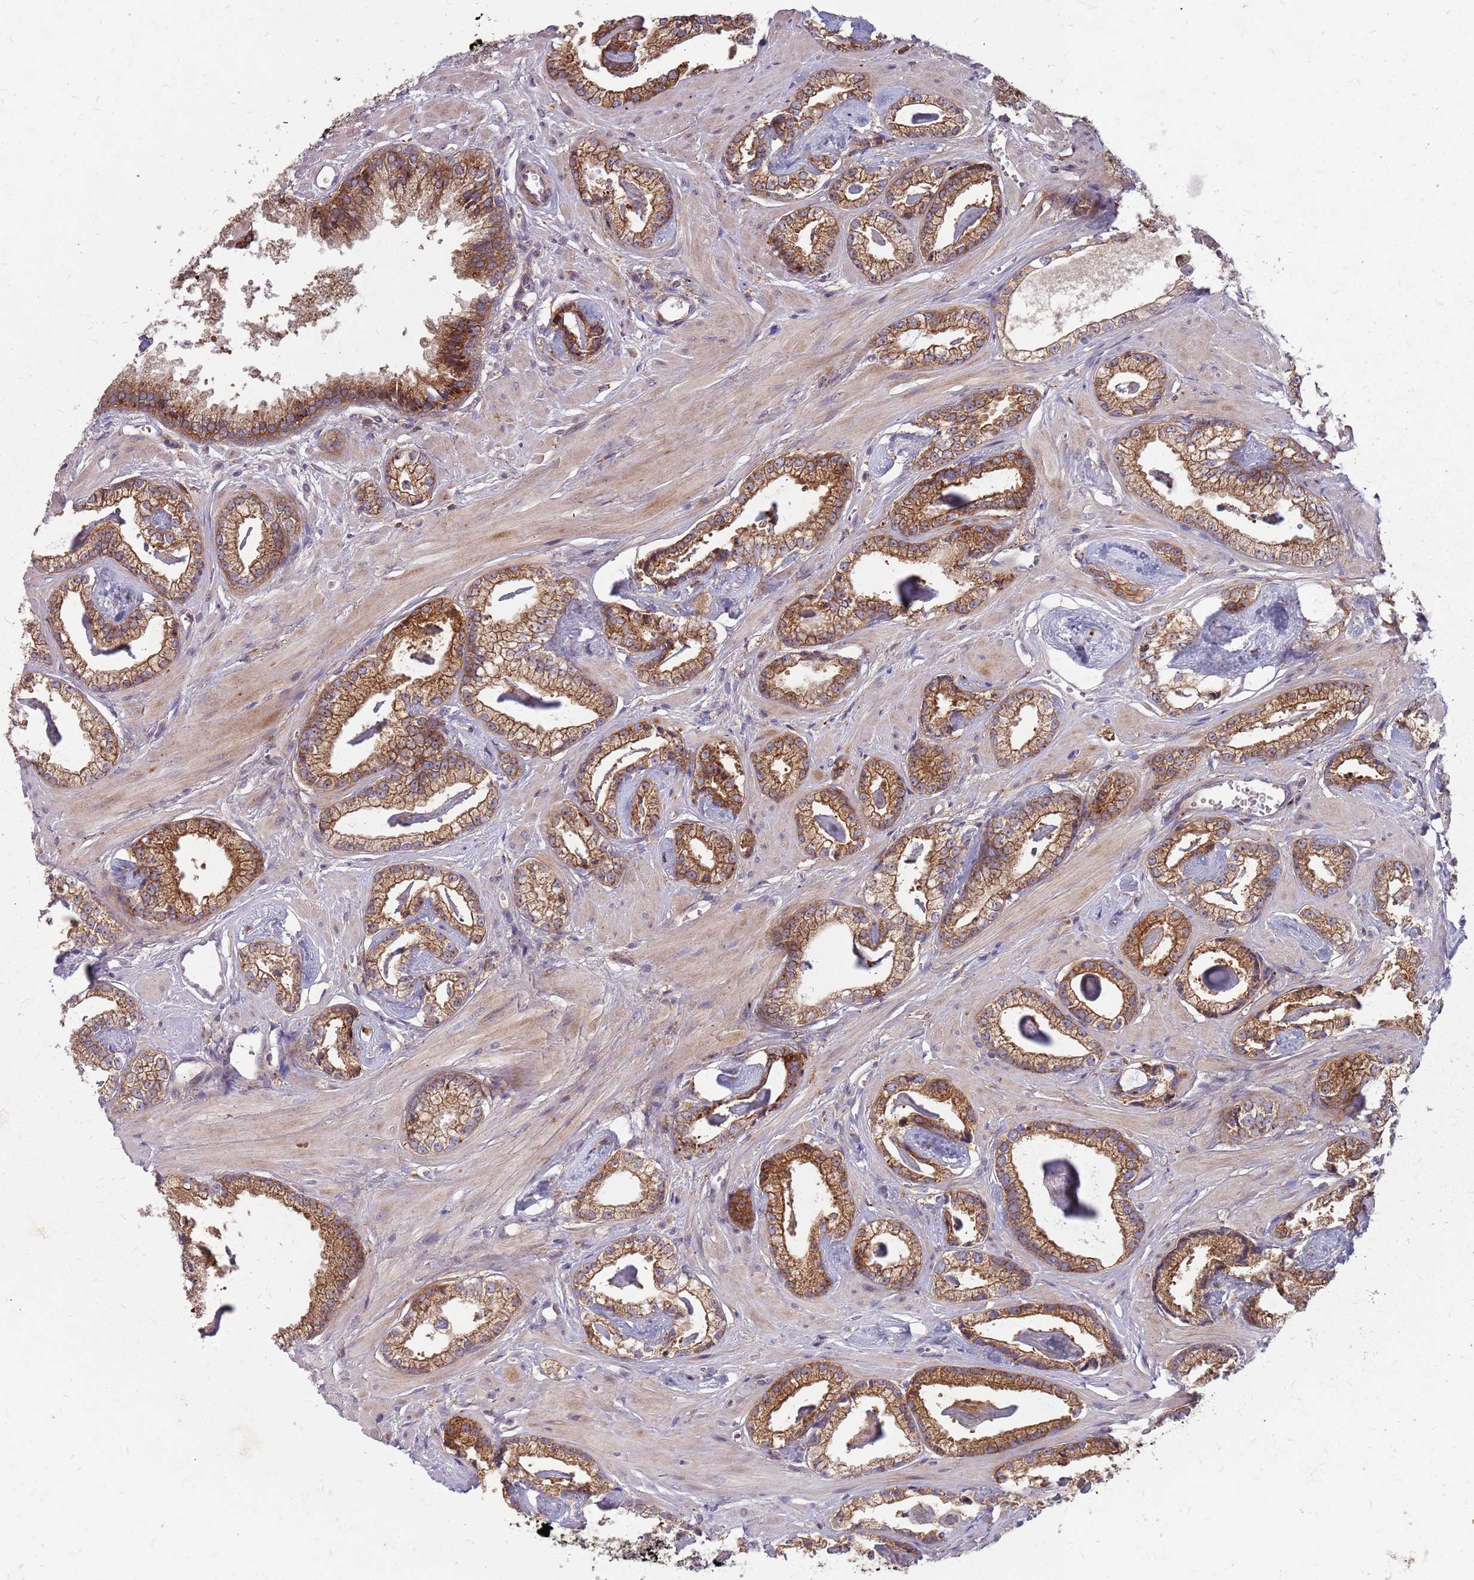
{"staining": {"intensity": "moderate", "quantity": ">75%", "location": "cytoplasmic/membranous"}, "tissue": "prostate cancer", "cell_type": "Tumor cells", "image_type": "cancer", "snomed": [{"axis": "morphology", "description": "Adenocarcinoma, Low grade"}, {"axis": "topography", "description": "Prostate"}], "caption": "Tumor cells exhibit moderate cytoplasmic/membranous positivity in about >75% of cells in low-grade adenocarcinoma (prostate).", "gene": "NME4", "patient": {"sex": "male", "age": 60}}